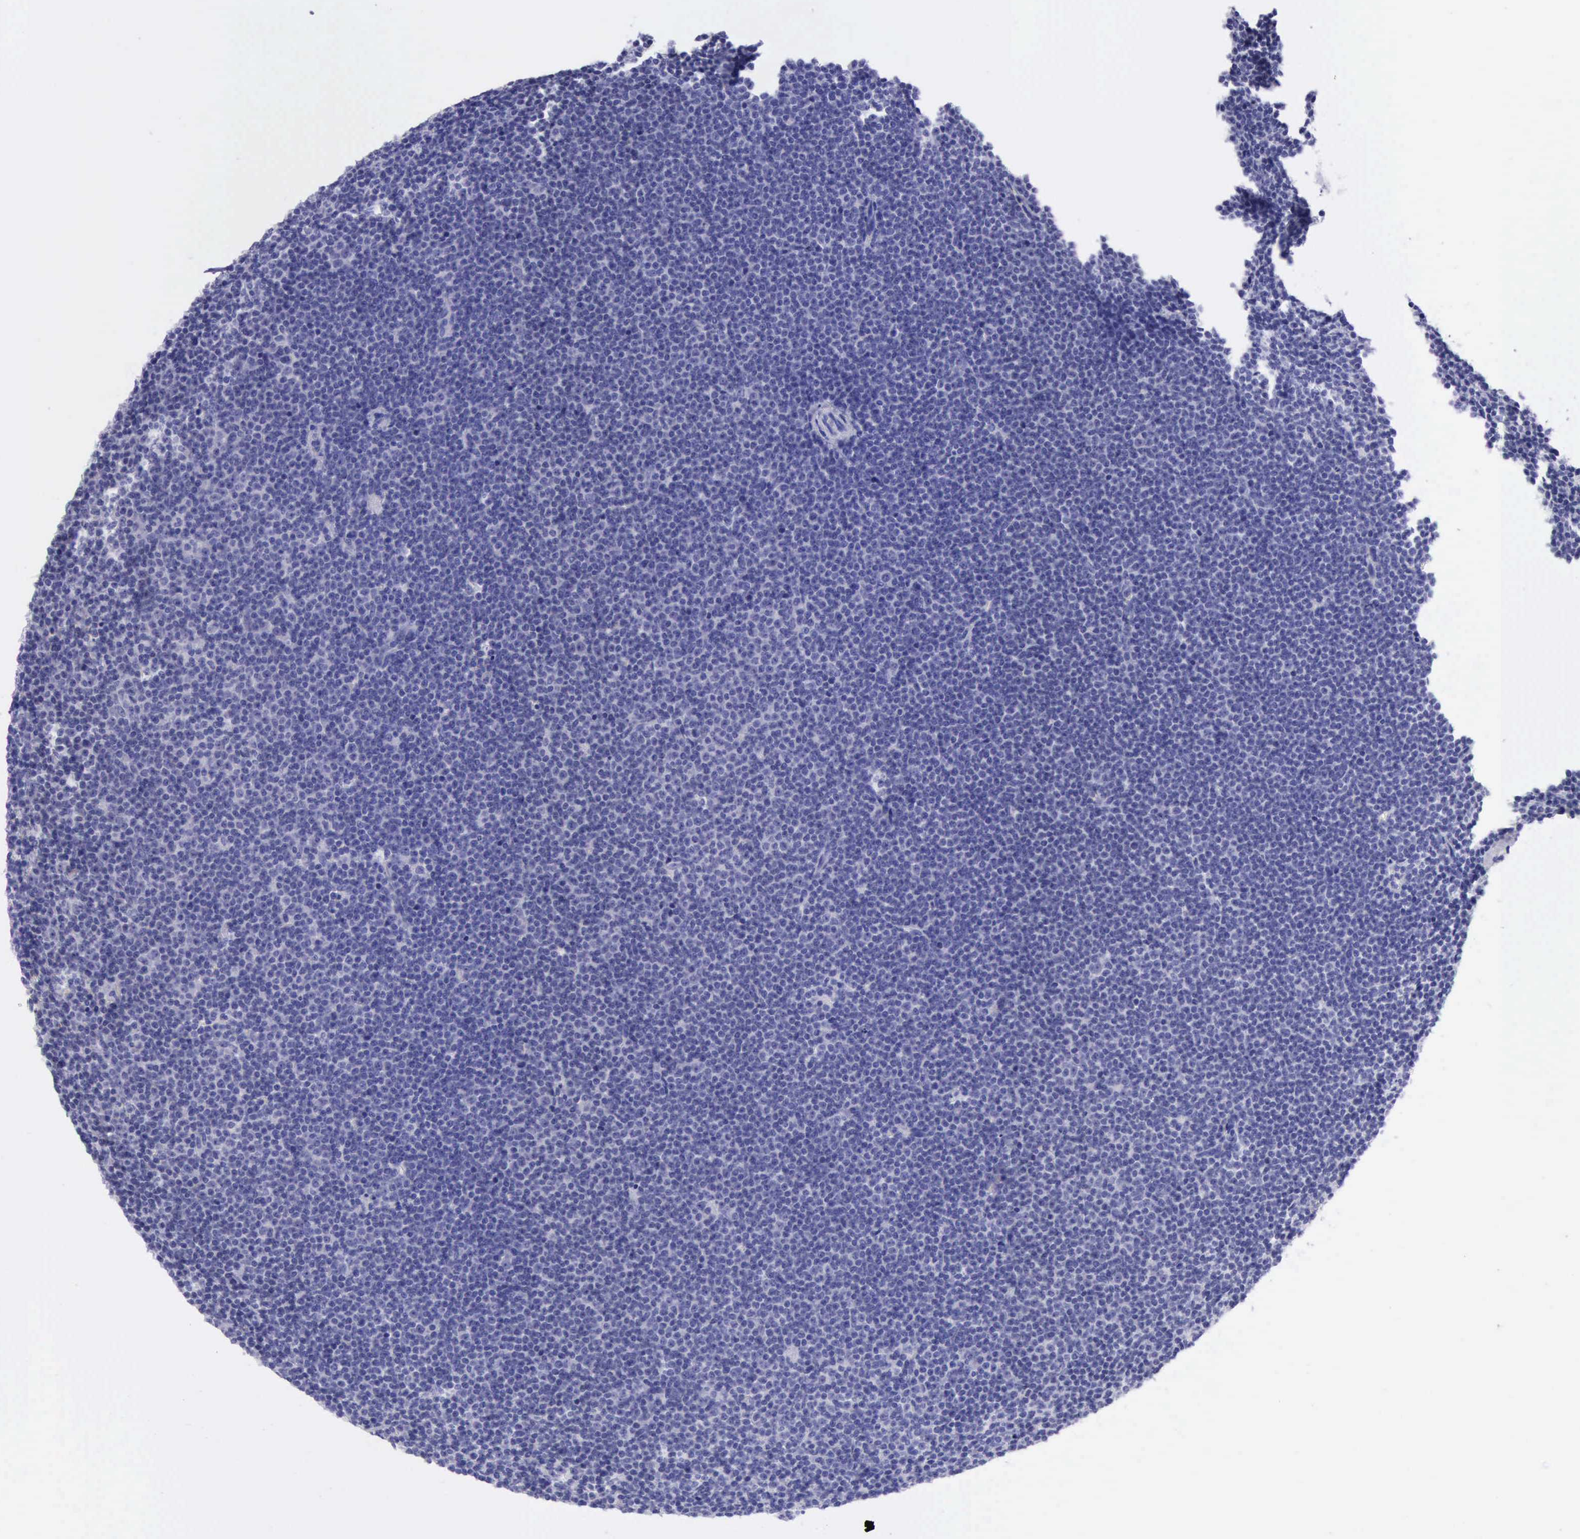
{"staining": {"intensity": "negative", "quantity": "none", "location": "none"}, "tissue": "lymphoma", "cell_type": "Tumor cells", "image_type": "cancer", "snomed": [{"axis": "morphology", "description": "Malignant lymphoma, non-Hodgkin's type, Low grade"}, {"axis": "topography", "description": "Lymph node"}], "caption": "This is a photomicrograph of immunohistochemistry (IHC) staining of malignant lymphoma, non-Hodgkin's type (low-grade), which shows no positivity in tumor cells.", "gene": "LRFN5", "patient": {"sex": "female", "age": 69}}